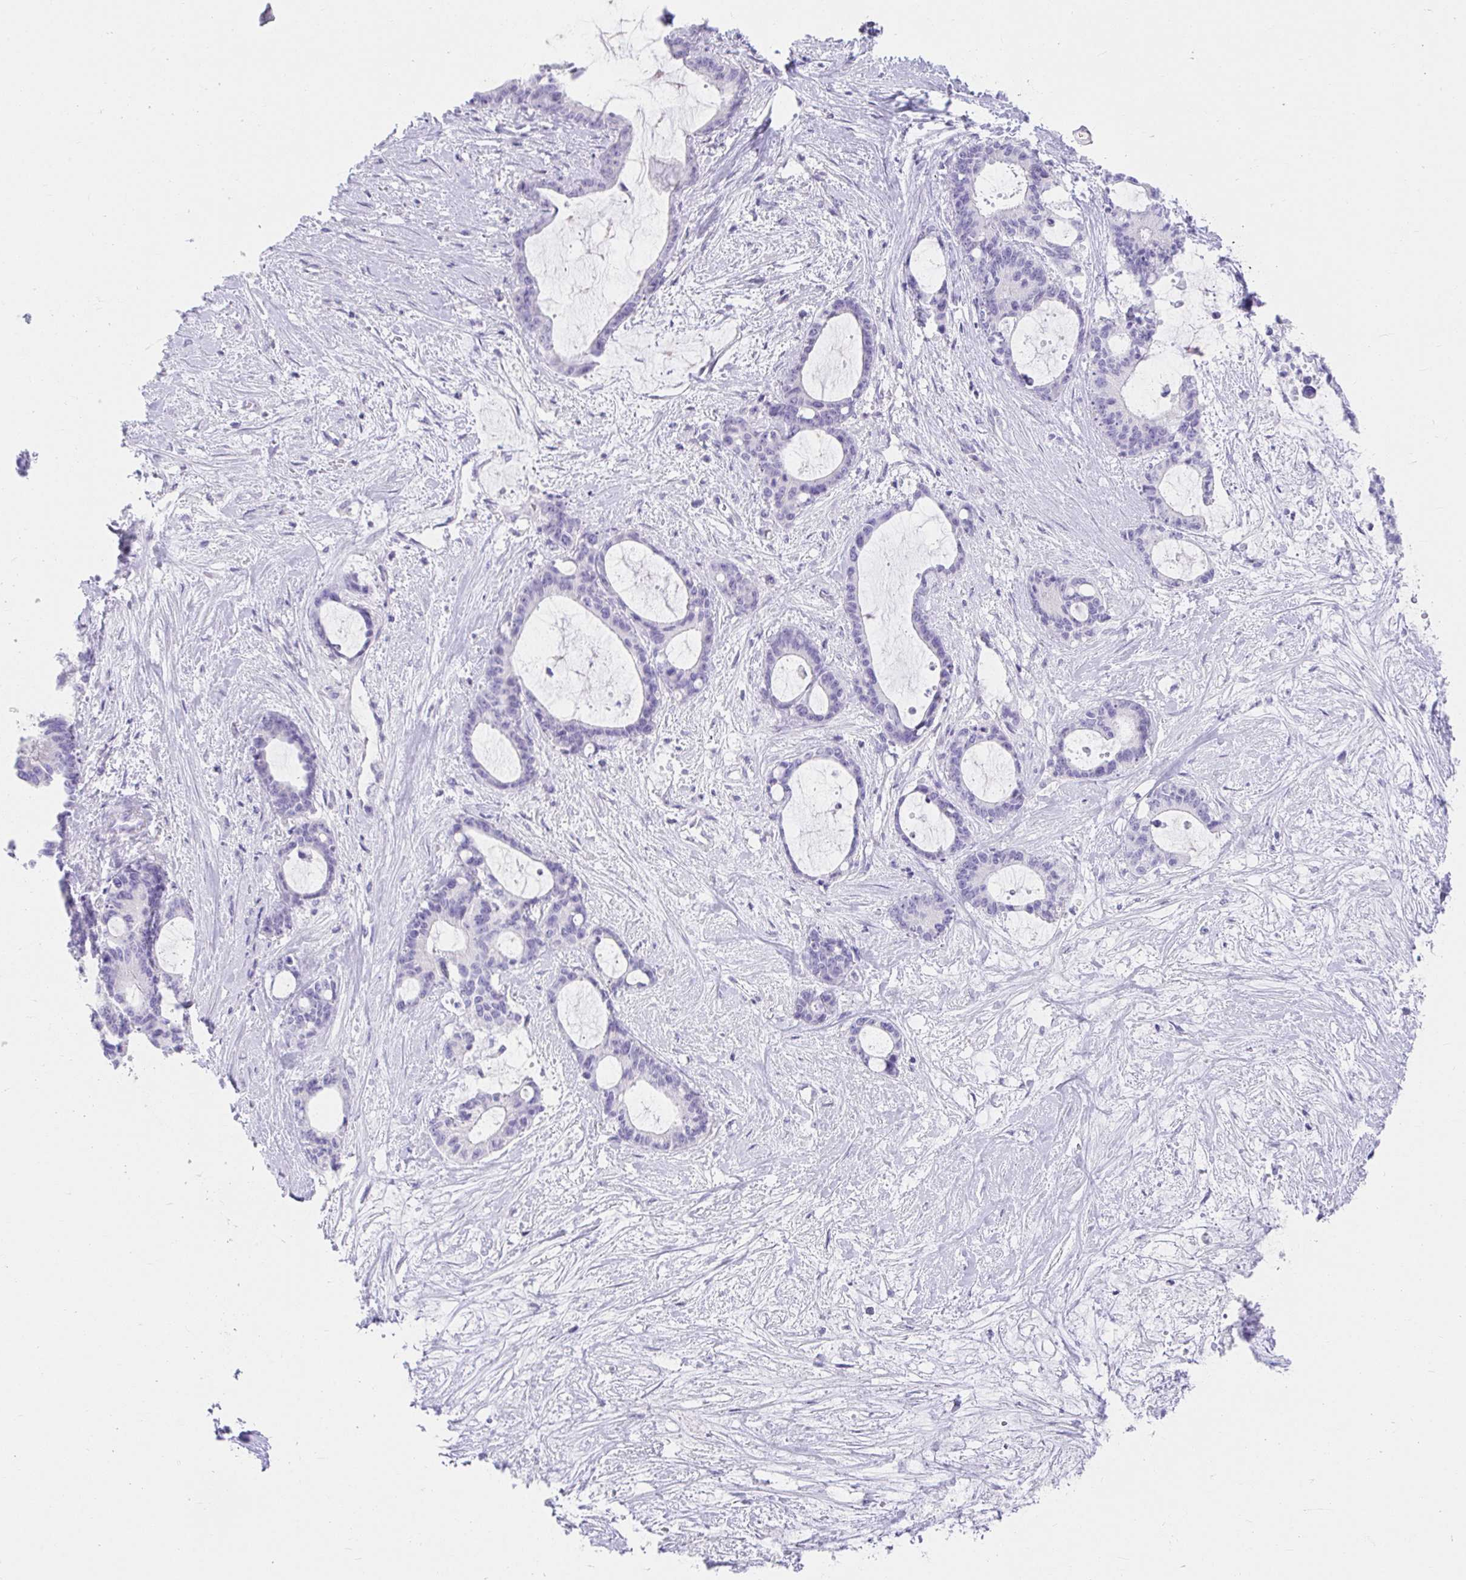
{"staining": {"intensity": "negative", "quantity": "none", "location": "none"}, "tissue": "liver cancer", "cell_type": "Tumor cells", "image_type": "cancer", "snomed": [{"axis": "morphology", "description": "Normal tissue, NOS"}, {"axis": "morphology", "description": "Cholangiocarcinoma"}, {"axis": "topography", "description": "Liver"}, {"axis": "topography", "description": "Peripheral nerve tissue"}], "caption": "Immunohistochemistry photomicrograph of neoplastic tissue: human liver cancer (cholangiocarcinoma) stained with DAB (3,3'-diaminobenzidine) exhibits no significant protein positivity in tumor cells.", "gene": "VGLL1", "patient": {"sex": "female", "age": 73}}